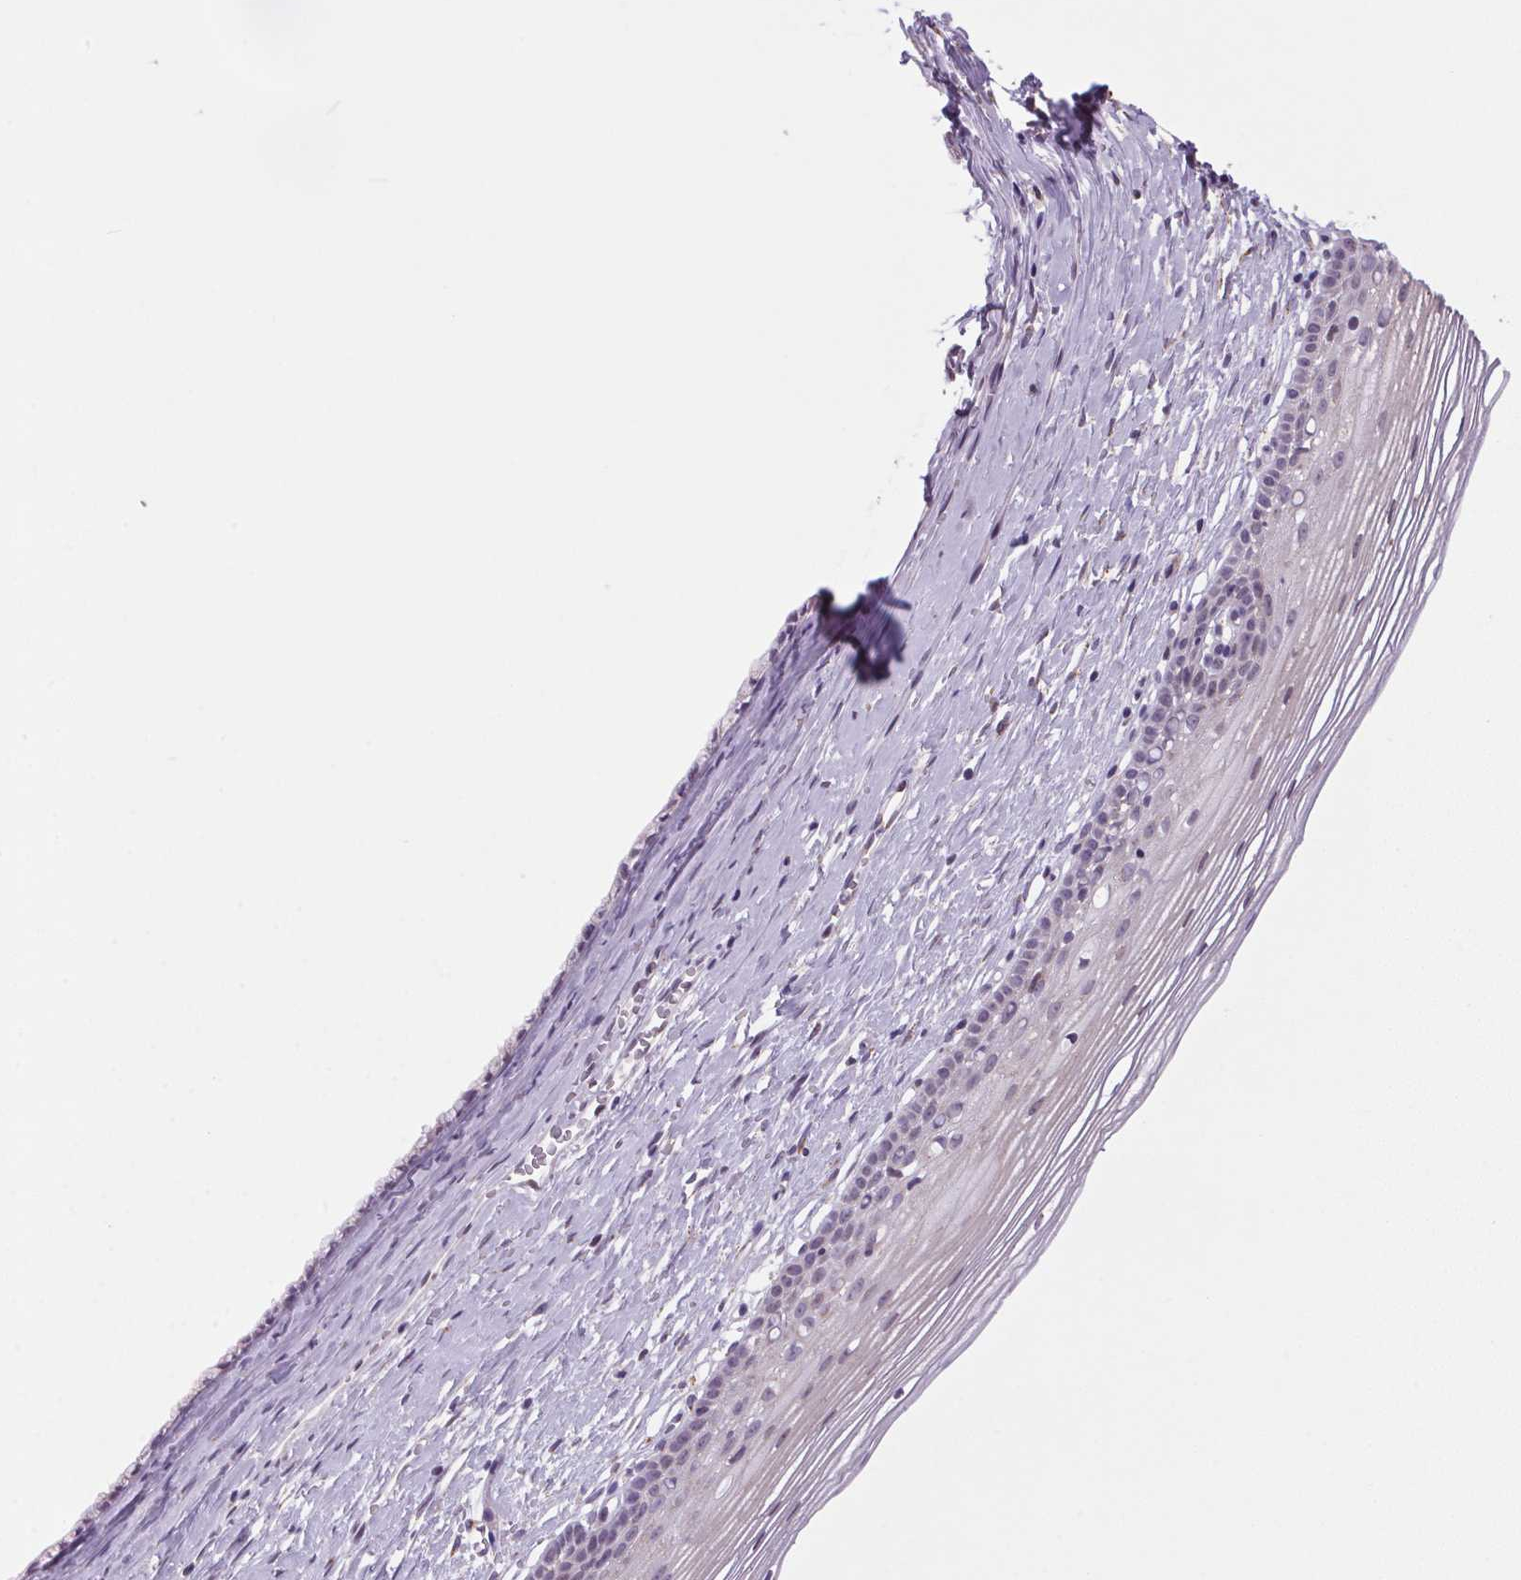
{"staining": {"intensity": "weak", "quantity": "<25%", "location": "cytoplasmic/membranous"}, "tissue": "cervix", "cell_type": "Glandular cells", "image_type": "normal", "snomed": [{"axis": "morphology", "description": "Normal tissue, NOS"}, {"axis": "topography", "description": "Cervix"}], "caption": "Image shows no significant protein expression in glandular cells of benign cervix.", "gene": "AKR1E2", "patient": {"sex": "female", "age": 40}}